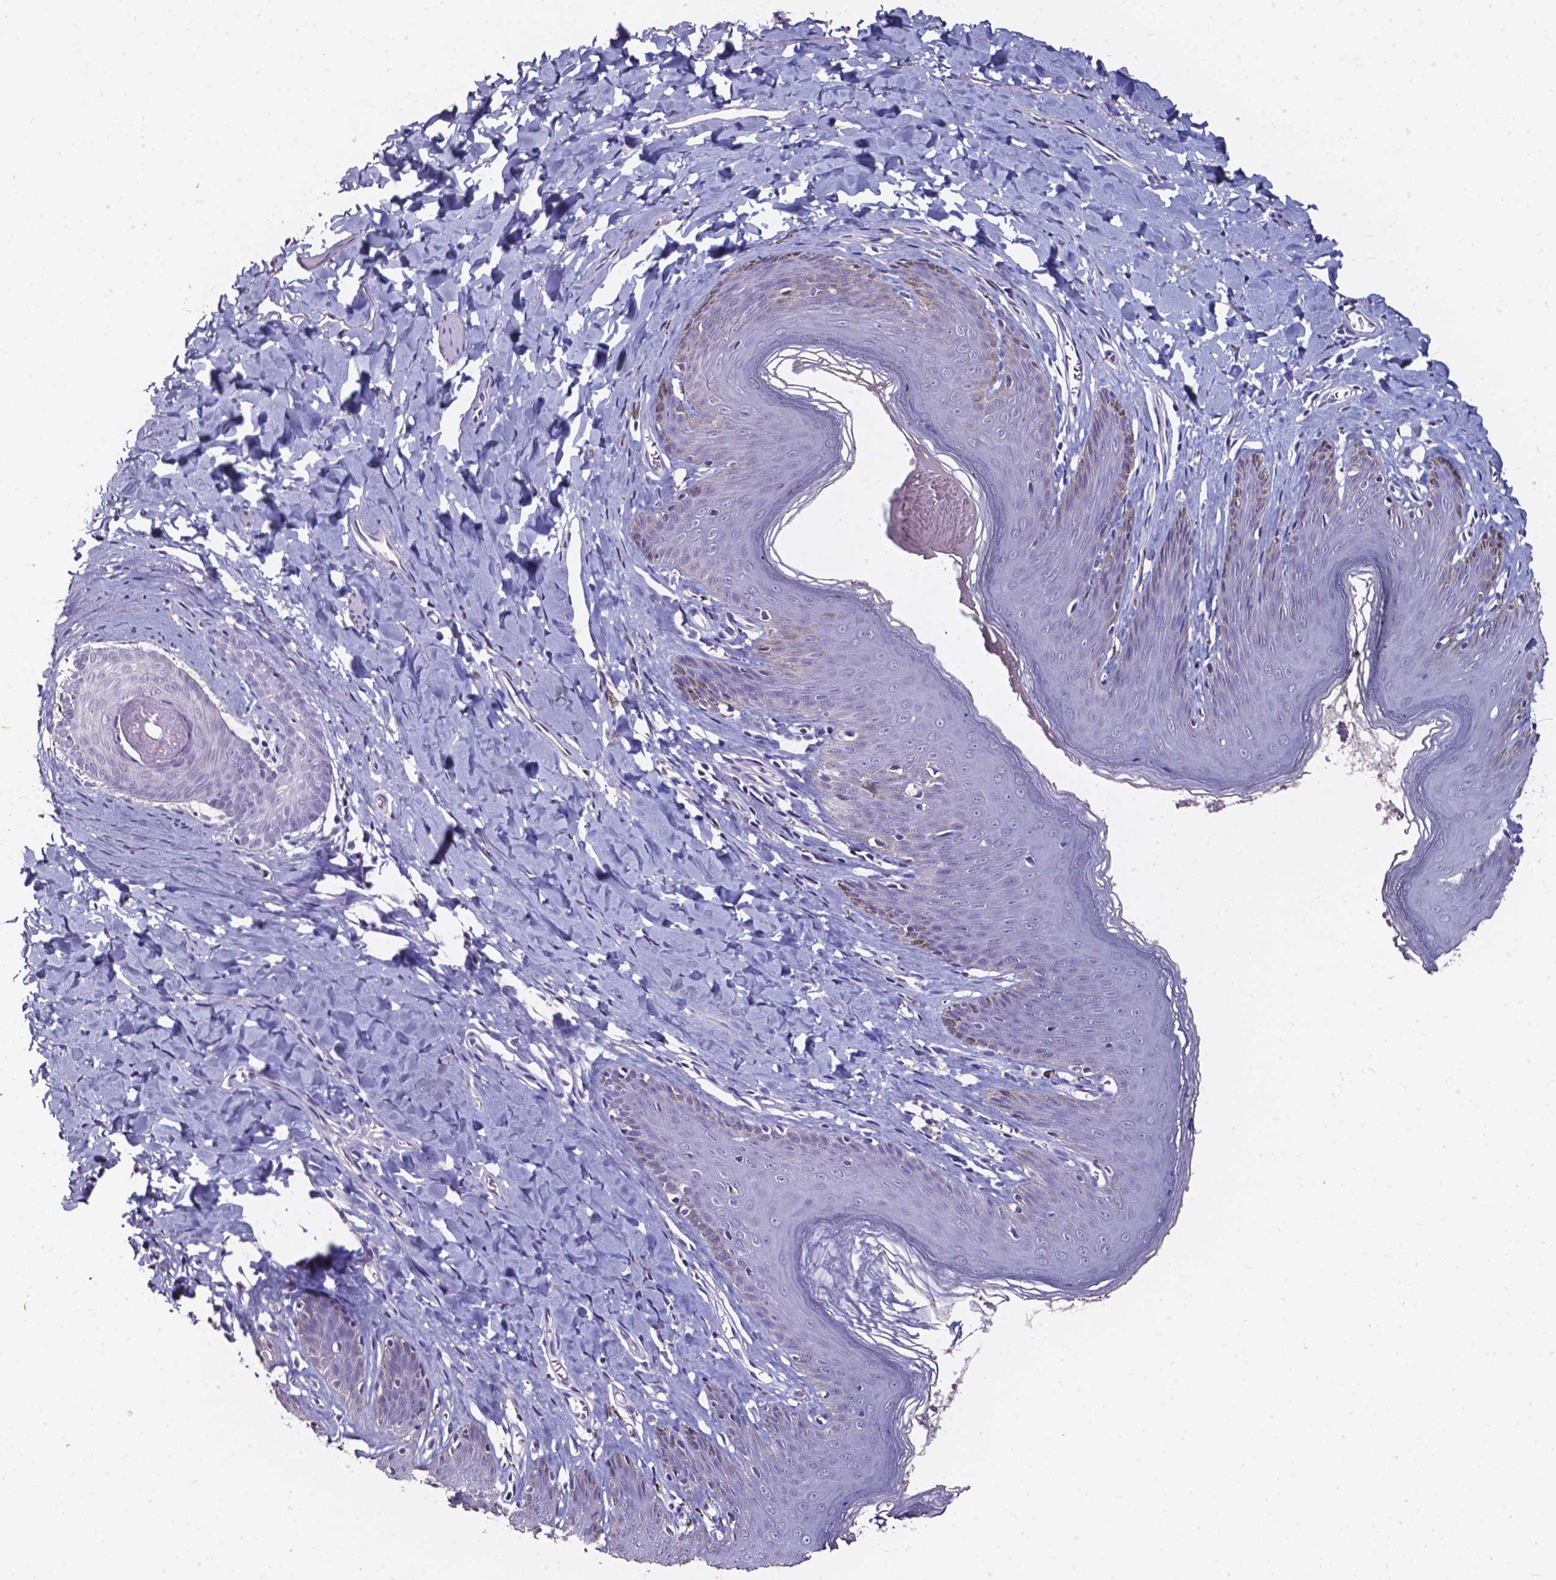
{"staining": {"intensity": "moderate", "quantity": "<25%", "location": "cytoplasmic/membranous"}, "tissue": "skin", "cell_type": "Epidermal cells", "image_type": "normal", "snomed": [{"axis": "morphology", "description": "Normal tissue, NOS"}, {"axis": "topography", "description": "Vulva"}, {"axis": "topography", "description": "Peripheral nerve tissue"}], "caption": "Epidermal cells show moderate cytoplasmic/membranous expression in approximately <25% of cells in benign skin.", "gene": "DEFA5", "patient": {"sex": "female", "age": 66}}